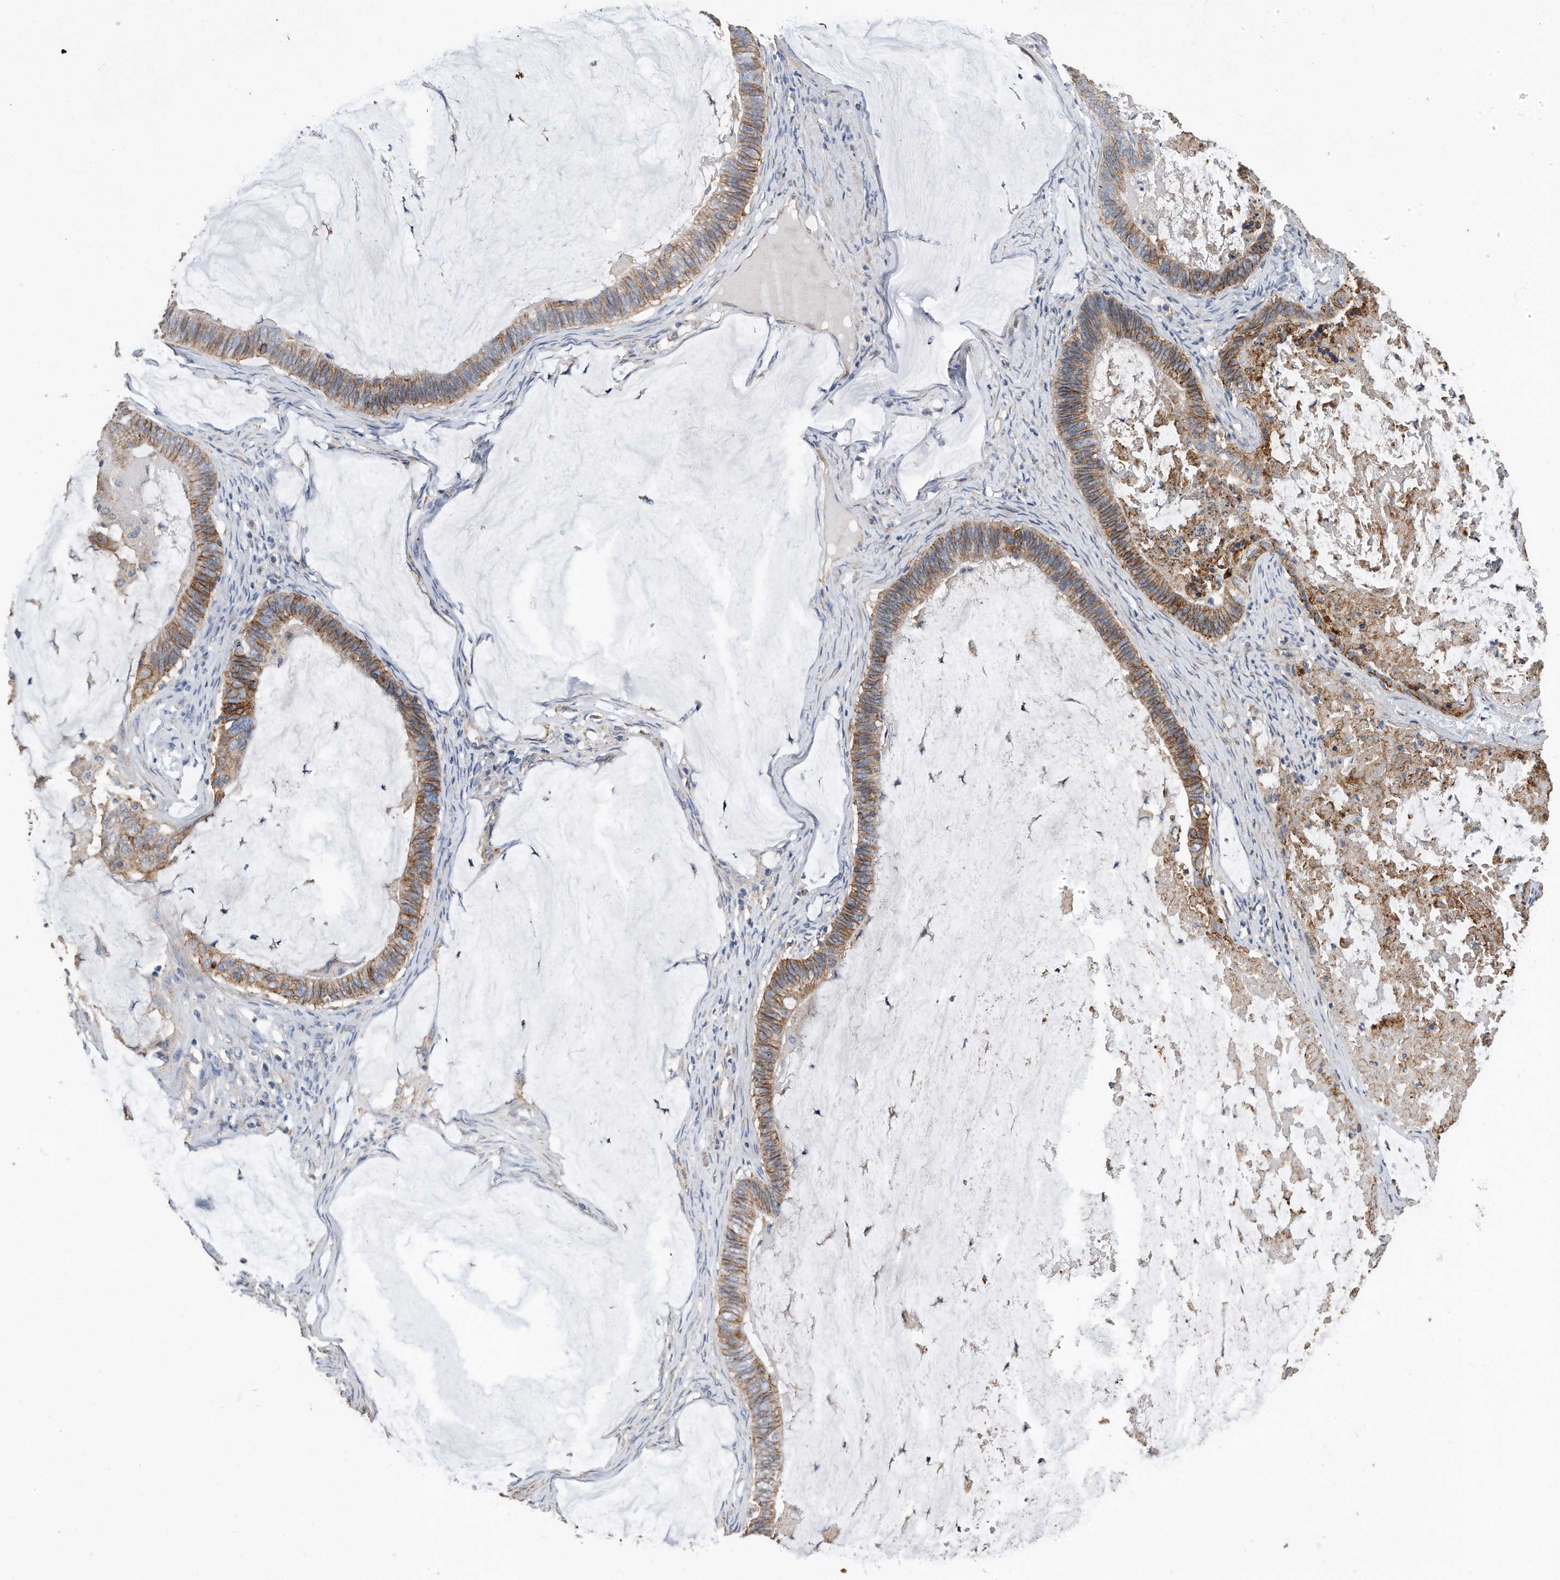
{"staining": {"intensity": "moderate", "quantity": ">75%", "location": "cytoplasmic/membranous"}, "tissue": "ovarian cancer", "cell_type": "Tumor cells", "image_type": "cancer", "snomed": [{"axis": "morphology", "description": "Cystadenocarcinoma, mucinous, NOS"}, {"axis": "topography", "description": "Ovary"}], "caption": "Protein staining of ovarian mucinous cystadenocarcinoma tissue exhibits moderate cytoplasmic/membranous staining in about >75% of tumor cells.", "gene": "CDCP1", "patient": {"sex": "female", "age": 61}}